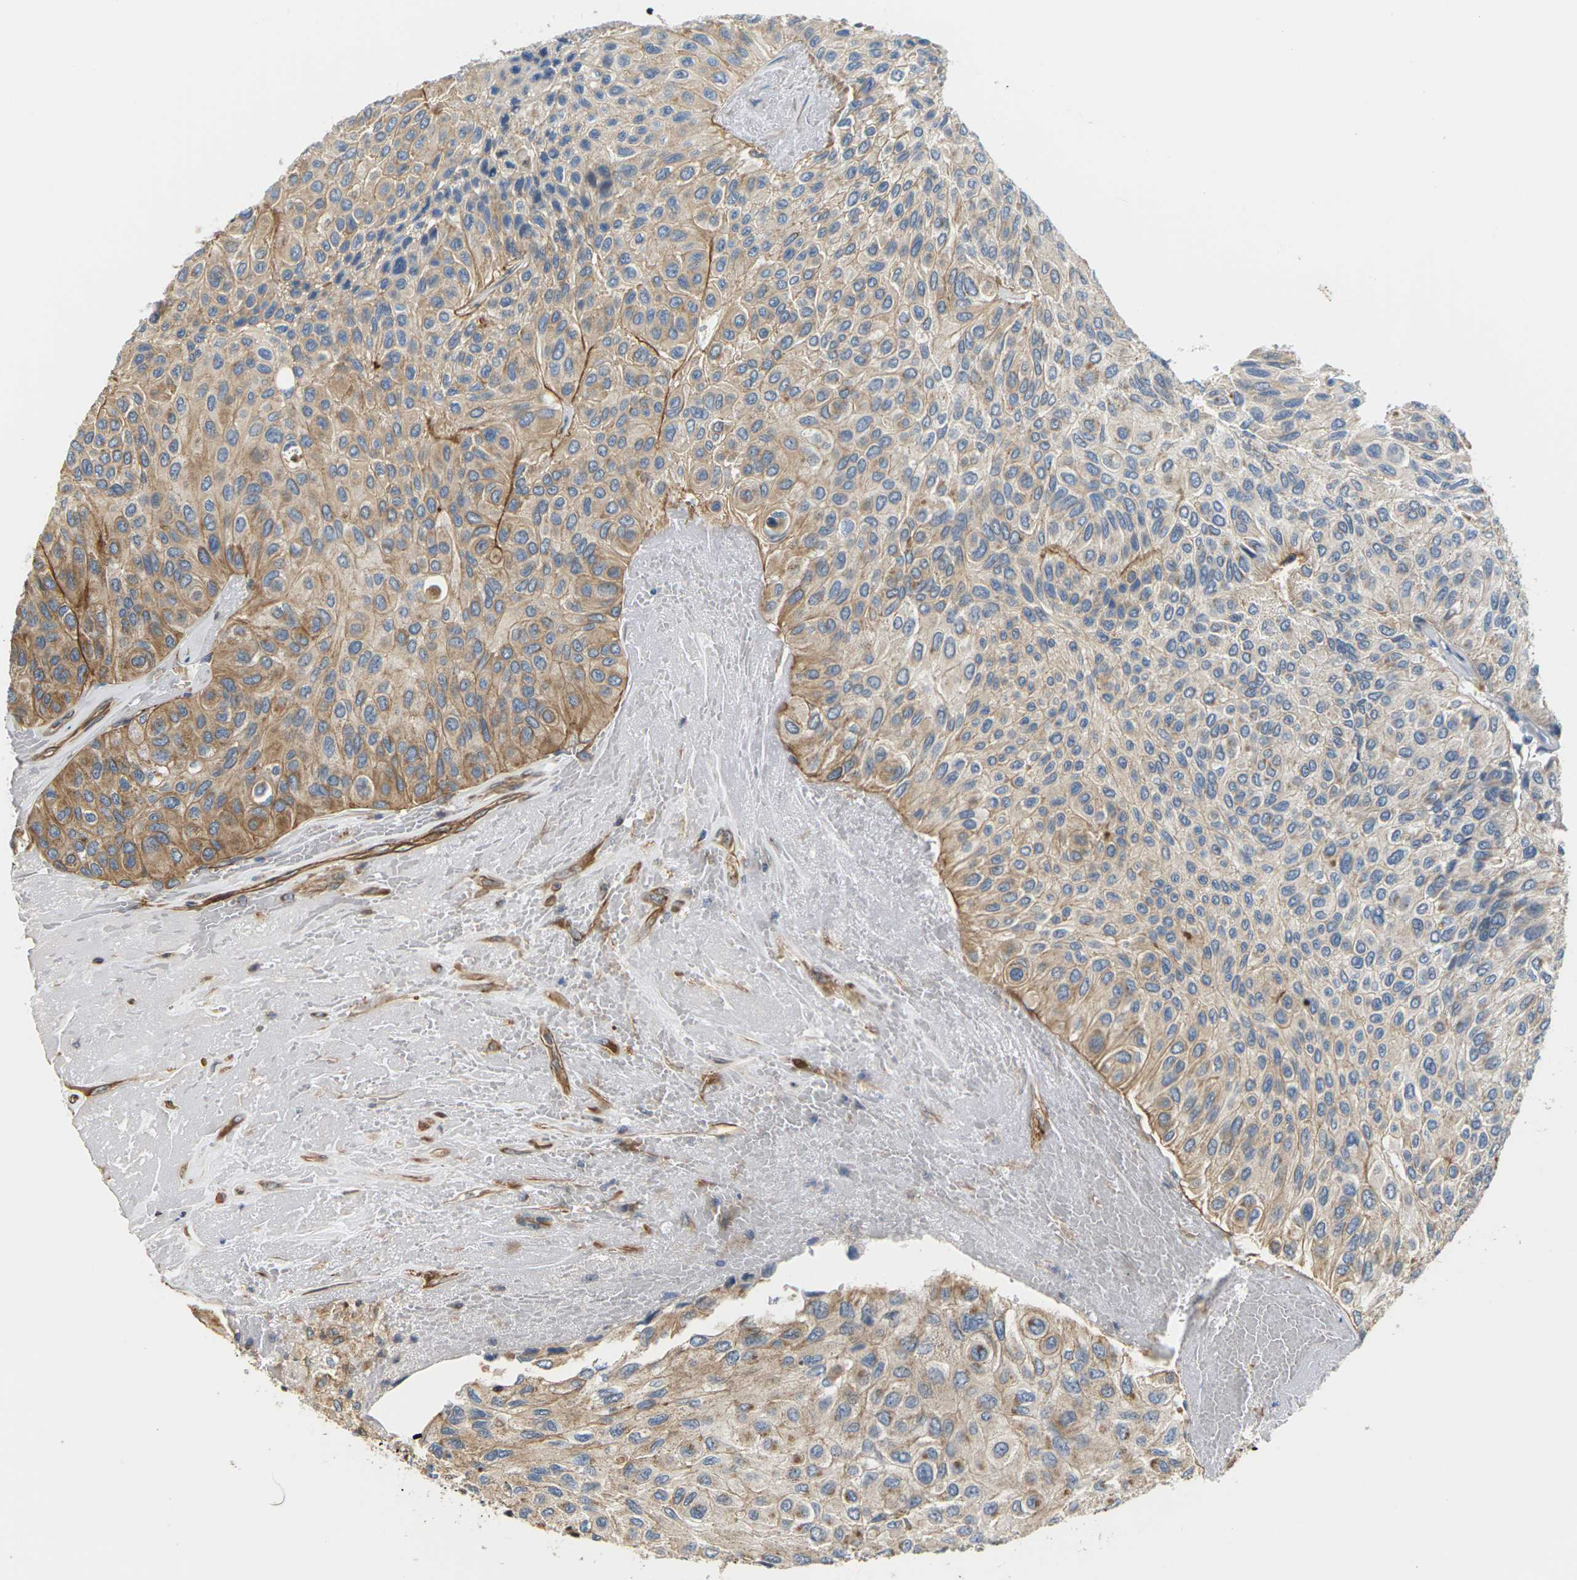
{"staining": {"intensity": "moderate", "quantity": "25%-75%", "location": "cytoplasmic/membranous"}, "tissue": "urothelial cancer", "cell_type": "Tumor cells", "image_type": "cancer", "snomed": [{"axis": "morphology", "description": "Urothelial carcinoma, High grade"}, {"axis": "topography", "description": "Urinary bladder"}], "caption": "Protein staining reveals moderate cytoplasmic/membranous expression in approximately 25%-75% of tumor cells in urothelial cancer. The protein is shown in brown color, while the nuclei are stained blue.", "gene": "PCDHB4", "patient": {"sex": "male", "age": 66}}